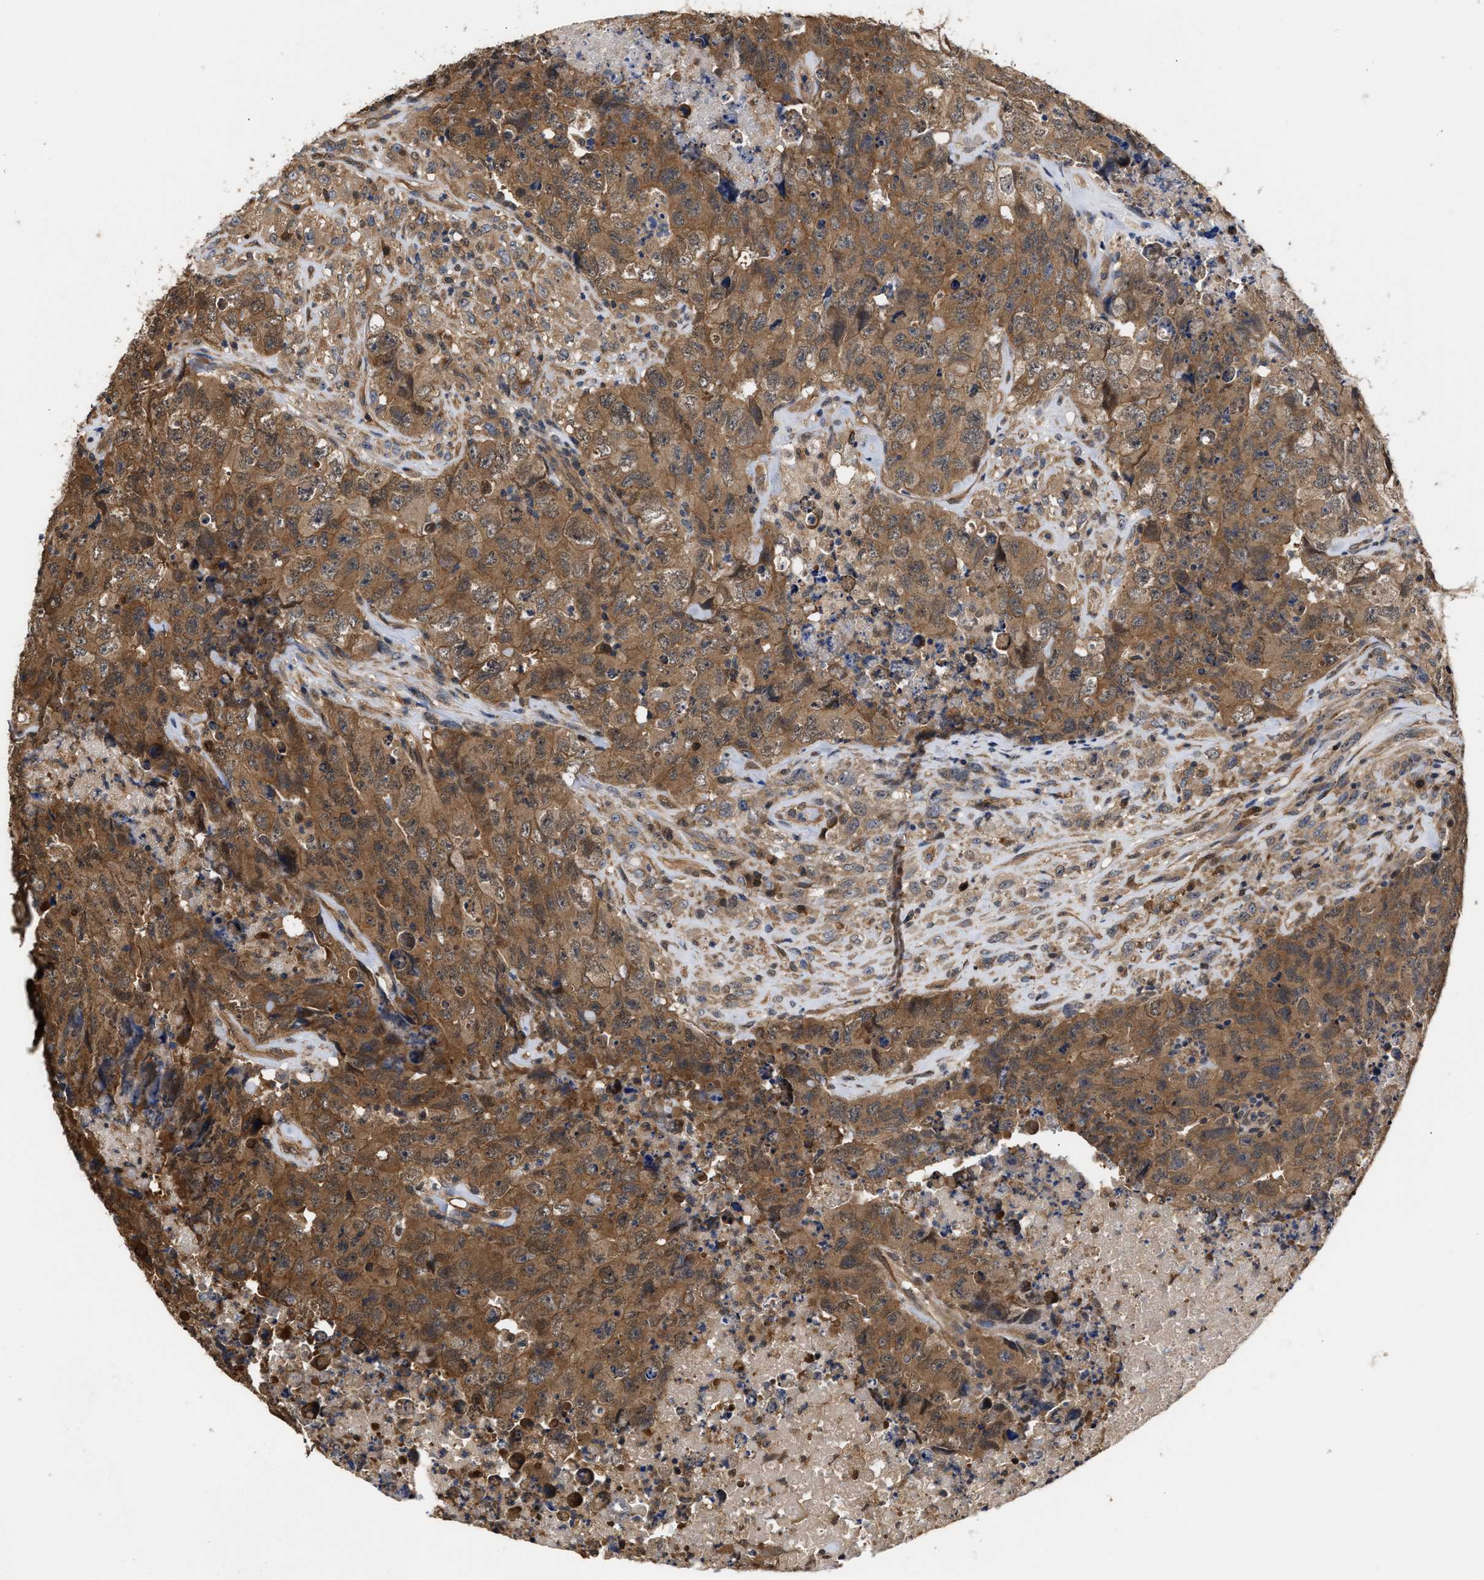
{"staining": {"intensity": "moderate", "quantity": ">75%", "location": "cytoplasmic/membranous,nuclear"}, "tissue": "testis cancer", "cell_type": "Tumor cells", "image_type": "cancer", "snomed": [{"axis": "morphology", "description": "Carcinoma, Embryonal, NOS"}, {"axis": "topography", "description": "Testis"}], "caption": "High-magnification brightfield microscopy of testis embryonal carcinoma stained with DAB (3,3'-diaminobenzidine) (brown) and counterstained with hematoxylin (blue). tumor cells exhibit moderate cytoplasmic/membranous and nuclear staining is appreciated in approximately>75% of cells. Nuclei are stained in blue.", "gene": "SCAI", "patient": {"sex": "male", "age": 32}}